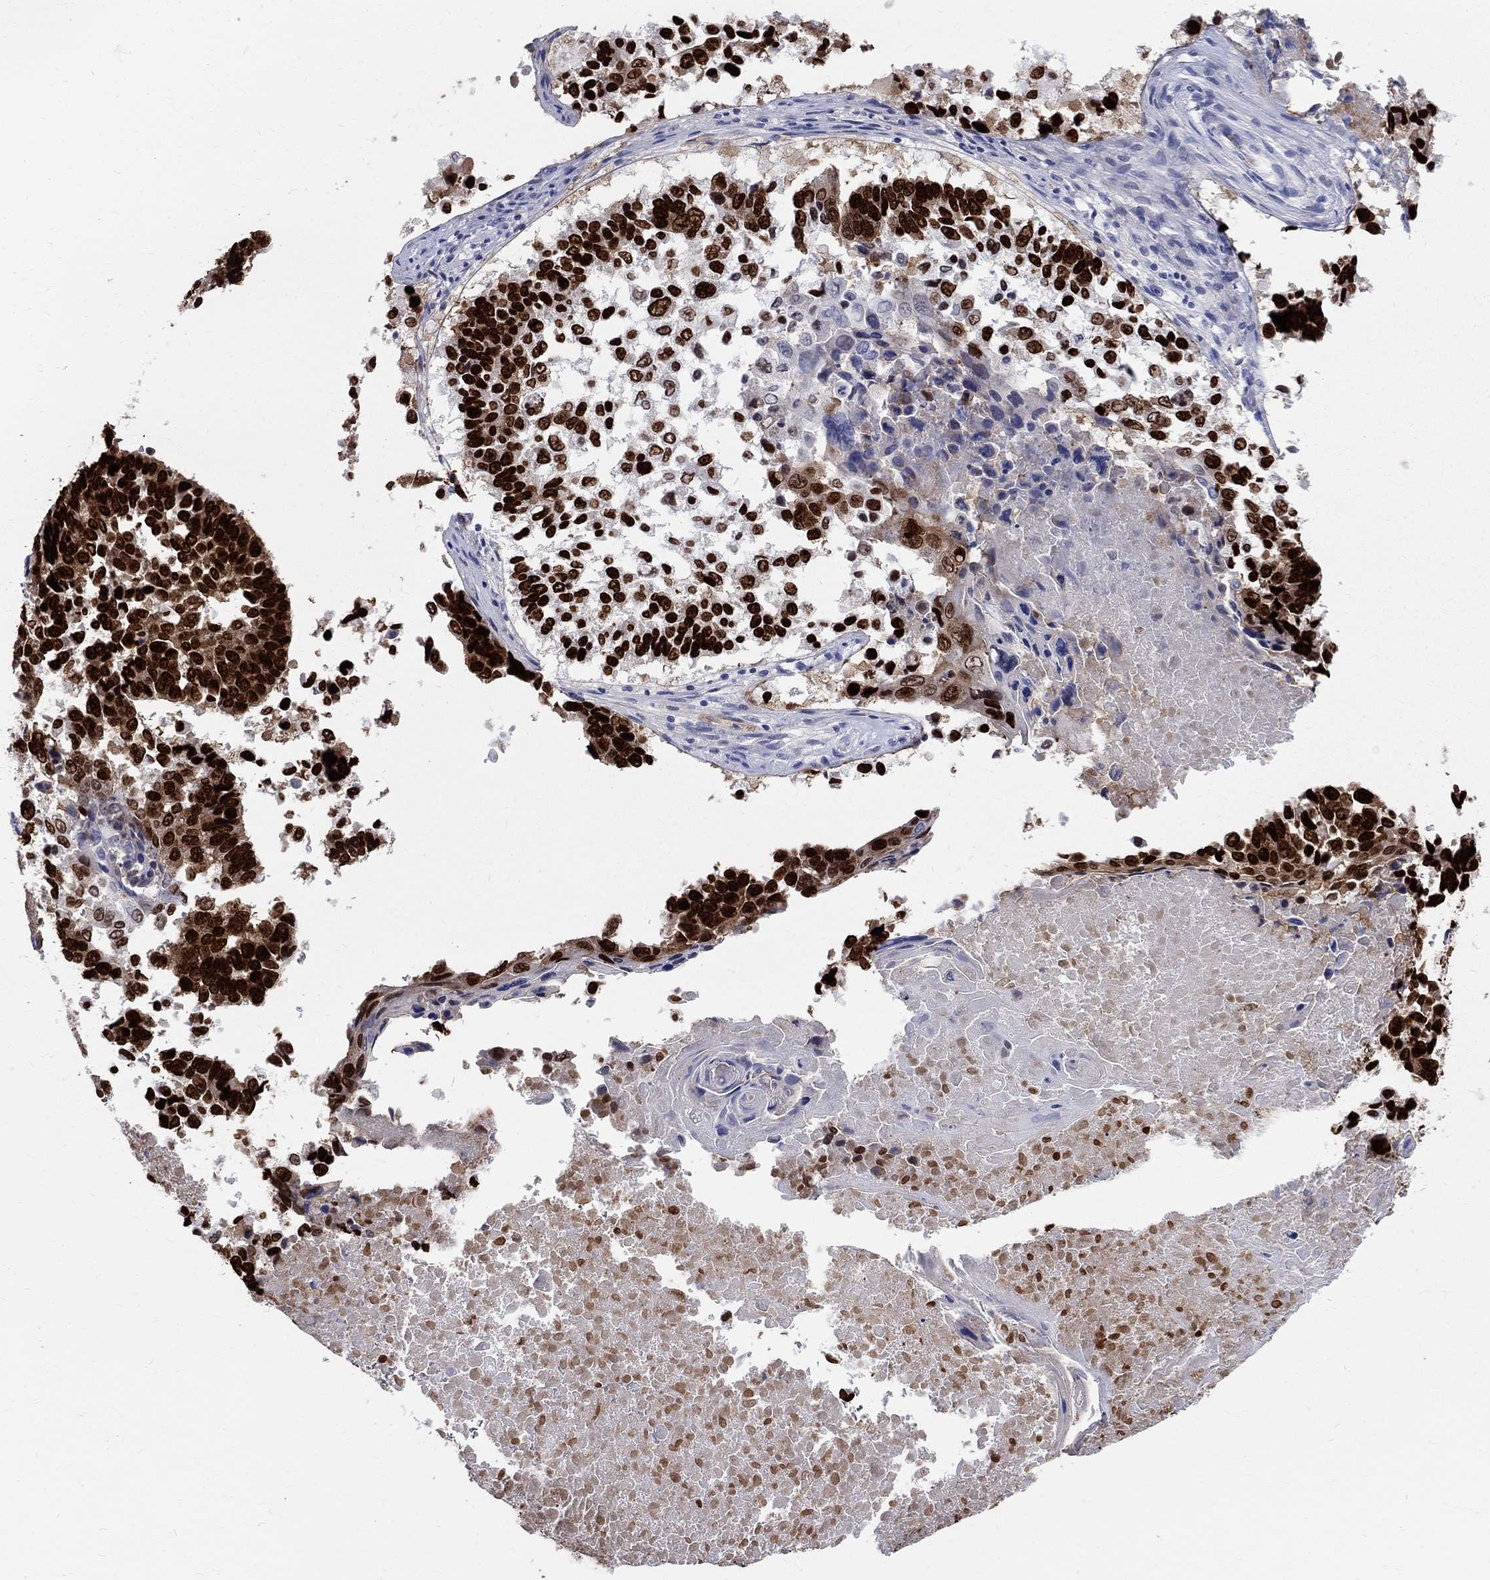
{"staining": {"intensity": "strong", "quantity": ">75%", "location": "nuclear"}, "tissue": "lung cancer", "cell_type": "Tumor cells", "image_type": "cancer", "snomed": [{"axis": "morphology", "description": "Squamous cell carcinoma, NOS"}, {"axis": "topography", "description": "Lung"}], "caption": "Protein expression analysis of lung cancer (squamous cell carcinoma) displays strong nuclear expression in approximately >75% of tumor cells. The staining was performed using DAB to visualize the protein expression in brown, while the nuclei were stained in blue with hematoxylin (Magnification: 20x).", "gene": "SOX2", "patient": {"sex": "male", "age": 73}}